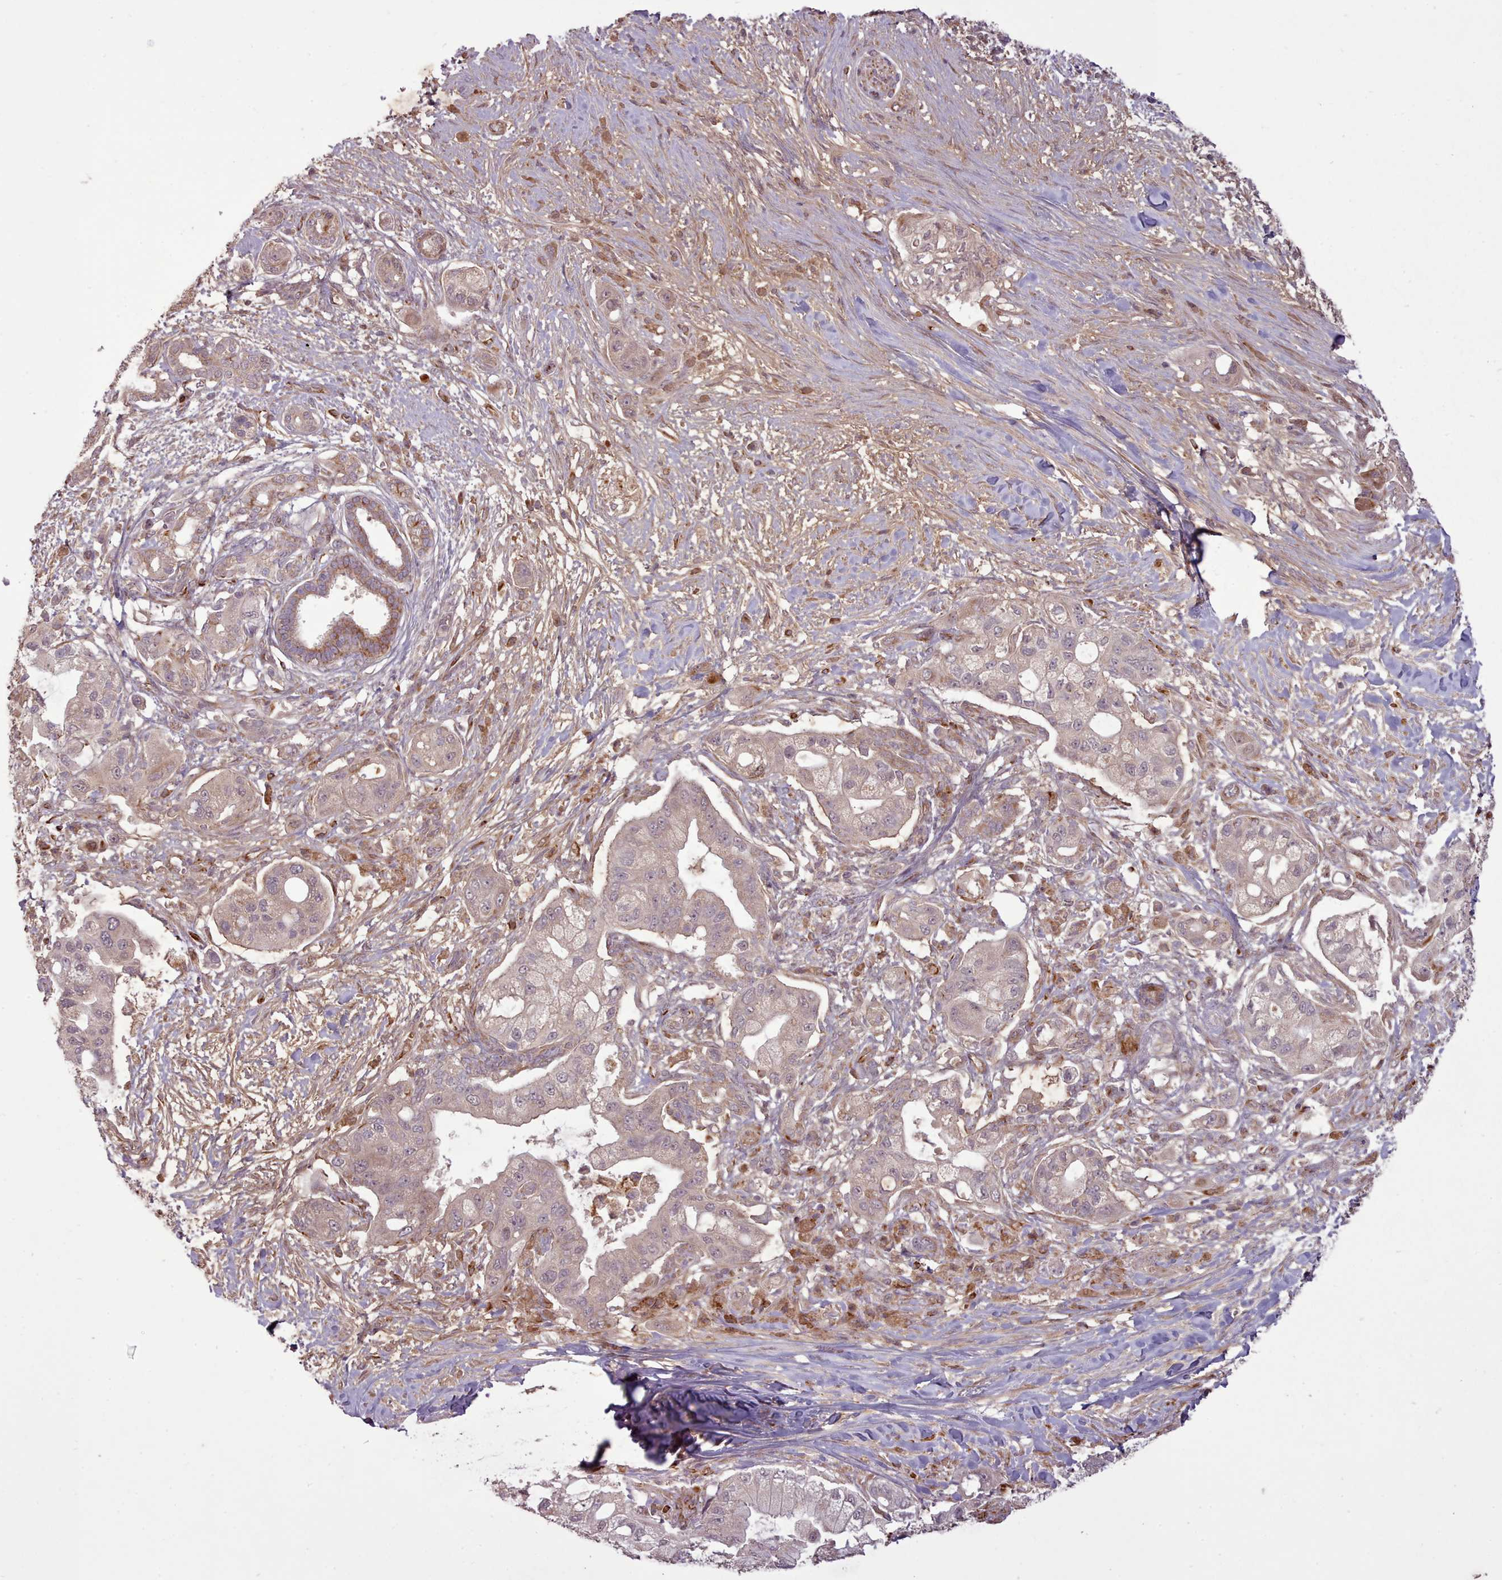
{"staining": {"intensity": "weak", "quantity": ">75%", "location": "cytoplasmic/membranous"}, "tissue": "pancreatic cancer", "cell_type": "Tumor cells", "image_type": "cancer", "snomed": [{"axis": "morphology", "description": "Adenocarcinoma, NOS"}, {"axis": "topography", "description": "Pancreas"}], "caption": "The histopathology image exhibits a brown stain indicating the presence of a protein in the cytoplasmic/membranous of tumor cells in pancreatic adenocarcinoma.", "gene": "GBGT1", "patient": {"sex": "male", "age": 57}}